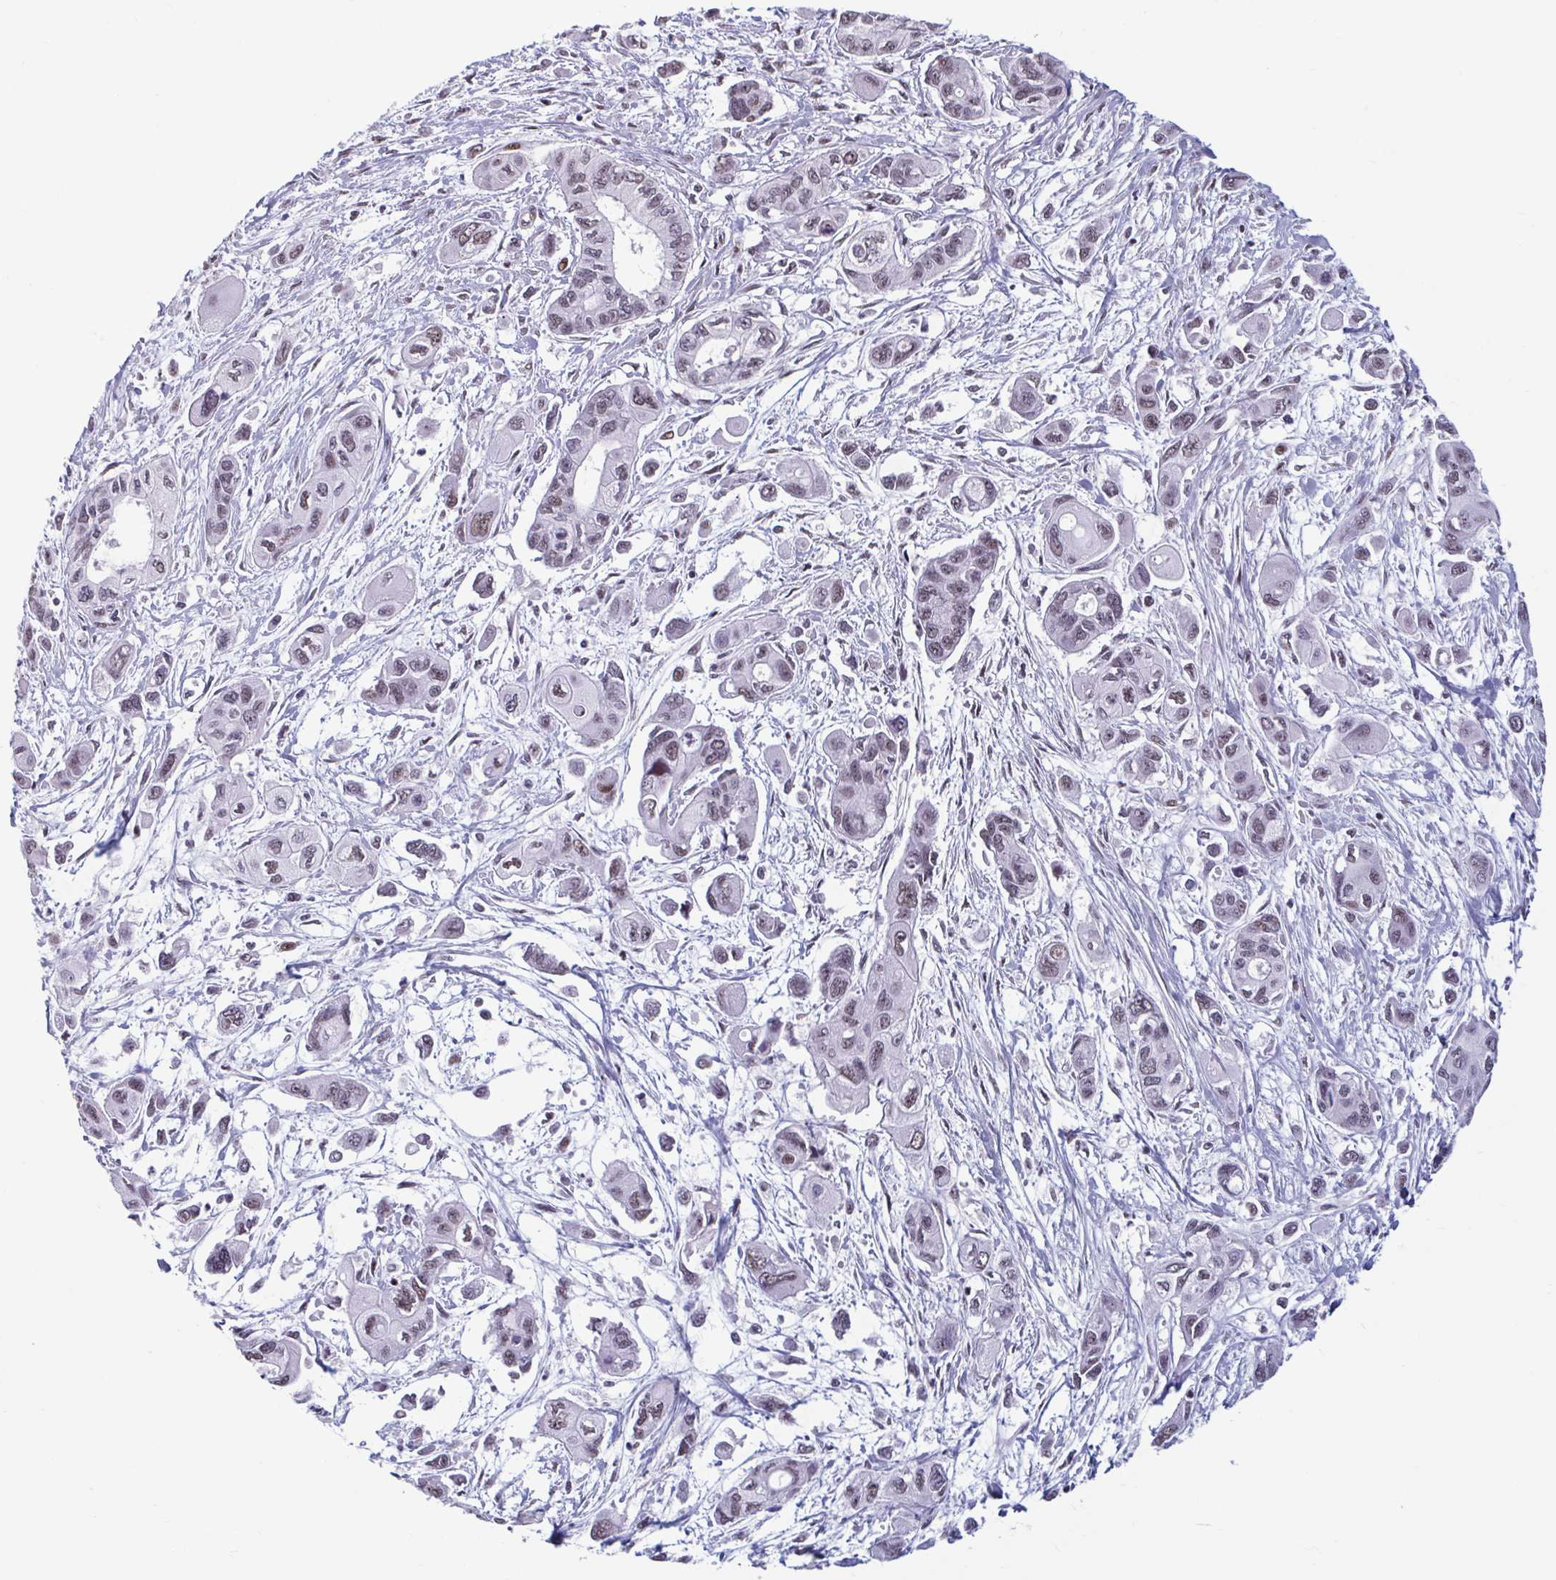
{"staining": {"intensity": "moderate", "quantity": "25%-75%", "location": "nuclear"}, "tissue": "pancreatic cancer", "cell_type": "Tumor cells", "image_type": "cancer", "snomed": [{"axis": "morphology", "description": "Adenocarcinoma, NOS"}, {"axis": "topography", "description": "Pancreas"}], "caption": "IHC (DAB (3,3'-diaminobenzidine)) staining of pancreatic adenocarcinoma displays moderate nuclear protein expression in about 25%-75% of tumor cells.", "gene": "HSD17B6", "patient": {"sex": "female", "age": 47}}